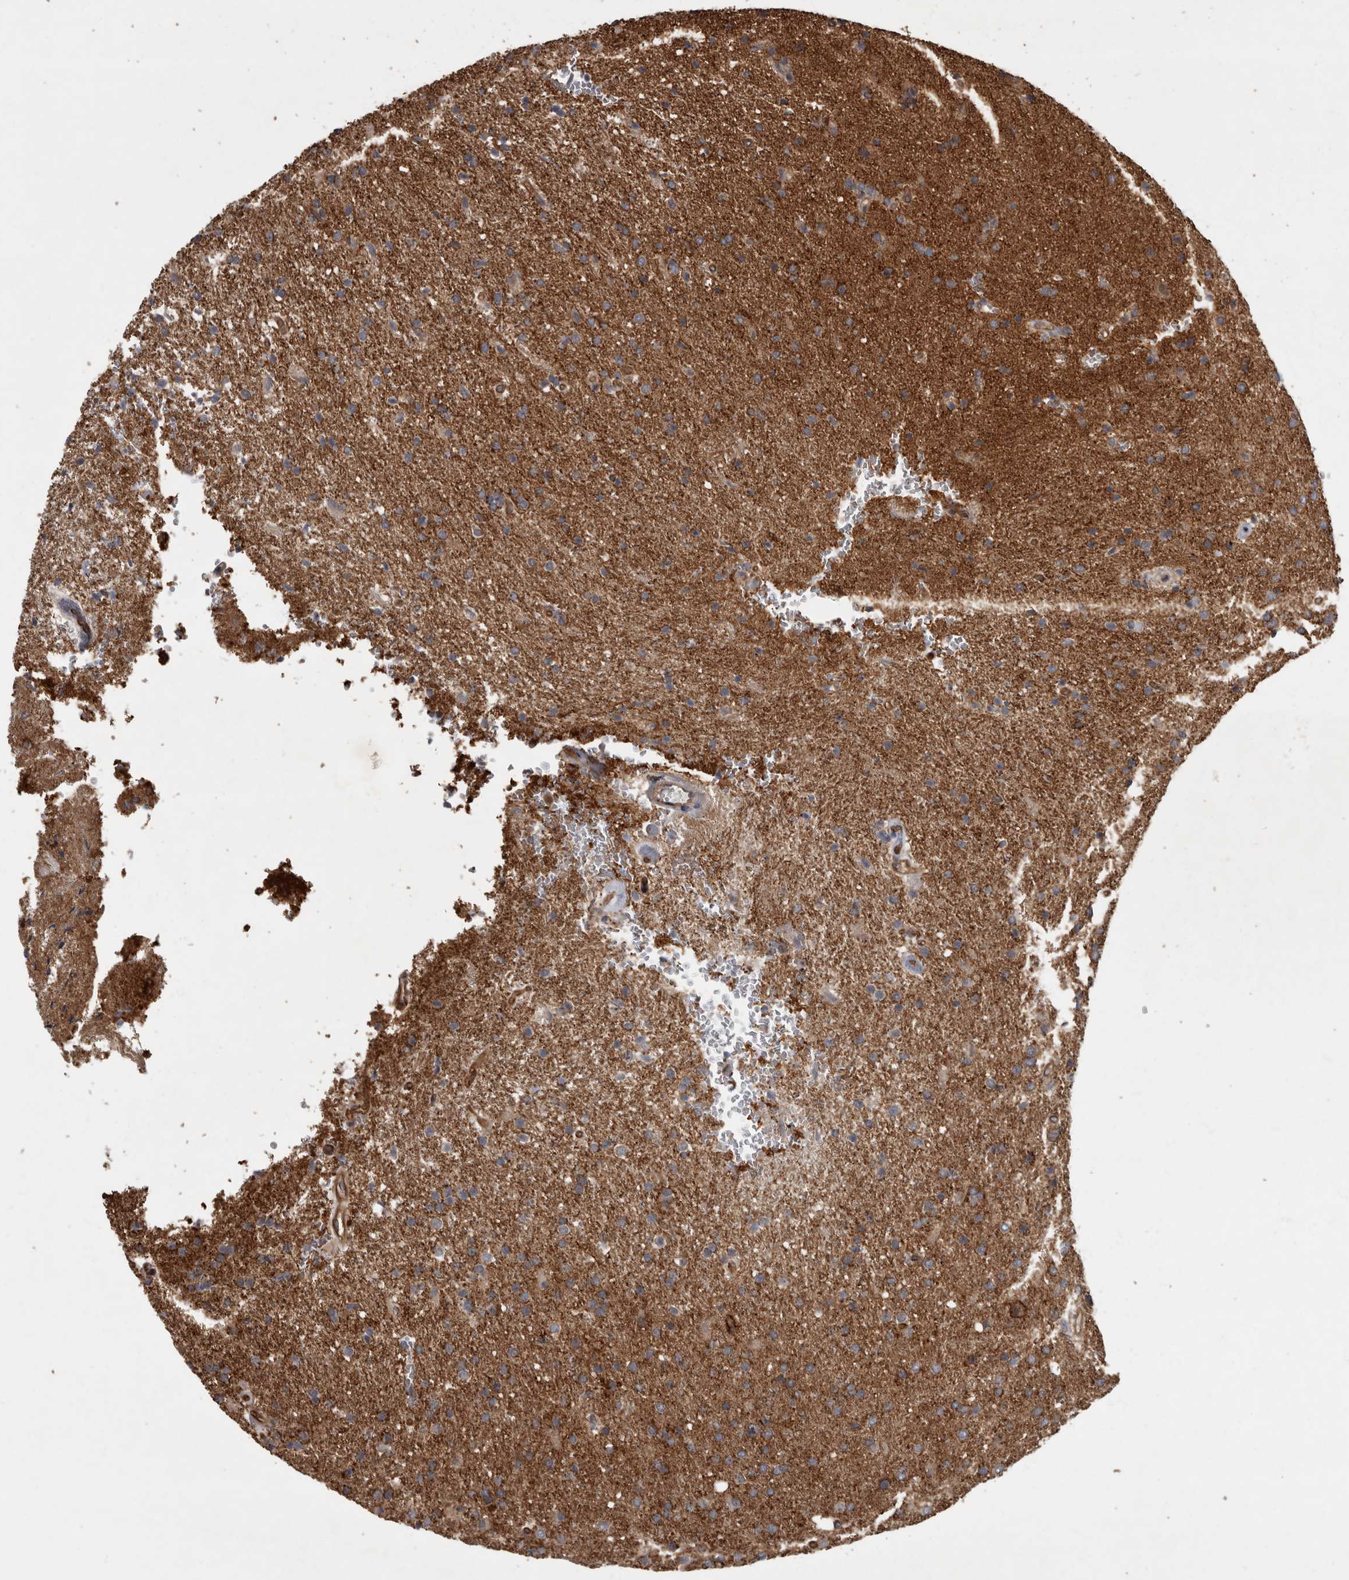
{"staining": {"intensity": "moderate", "quantity": "25%-75%", "location": "cytoplasmic/membranous"}, "tissue": "glioma", "cell_type": "Tumor cells", "image_type": "cancer", "snomed": [{"axis": "morphology", "description": "Glioma, malignant, High grade"}, {"axis": "topography", "description": "Brain"}], "caption": "DAB immunohistochemical staining of glioma exhibits moderate cytoplasmic/membranous protein staining in approximately 25%-75% of tumor cells.", "gene": "VEGFD", "patient": {"sex": "male", "age": 72}}